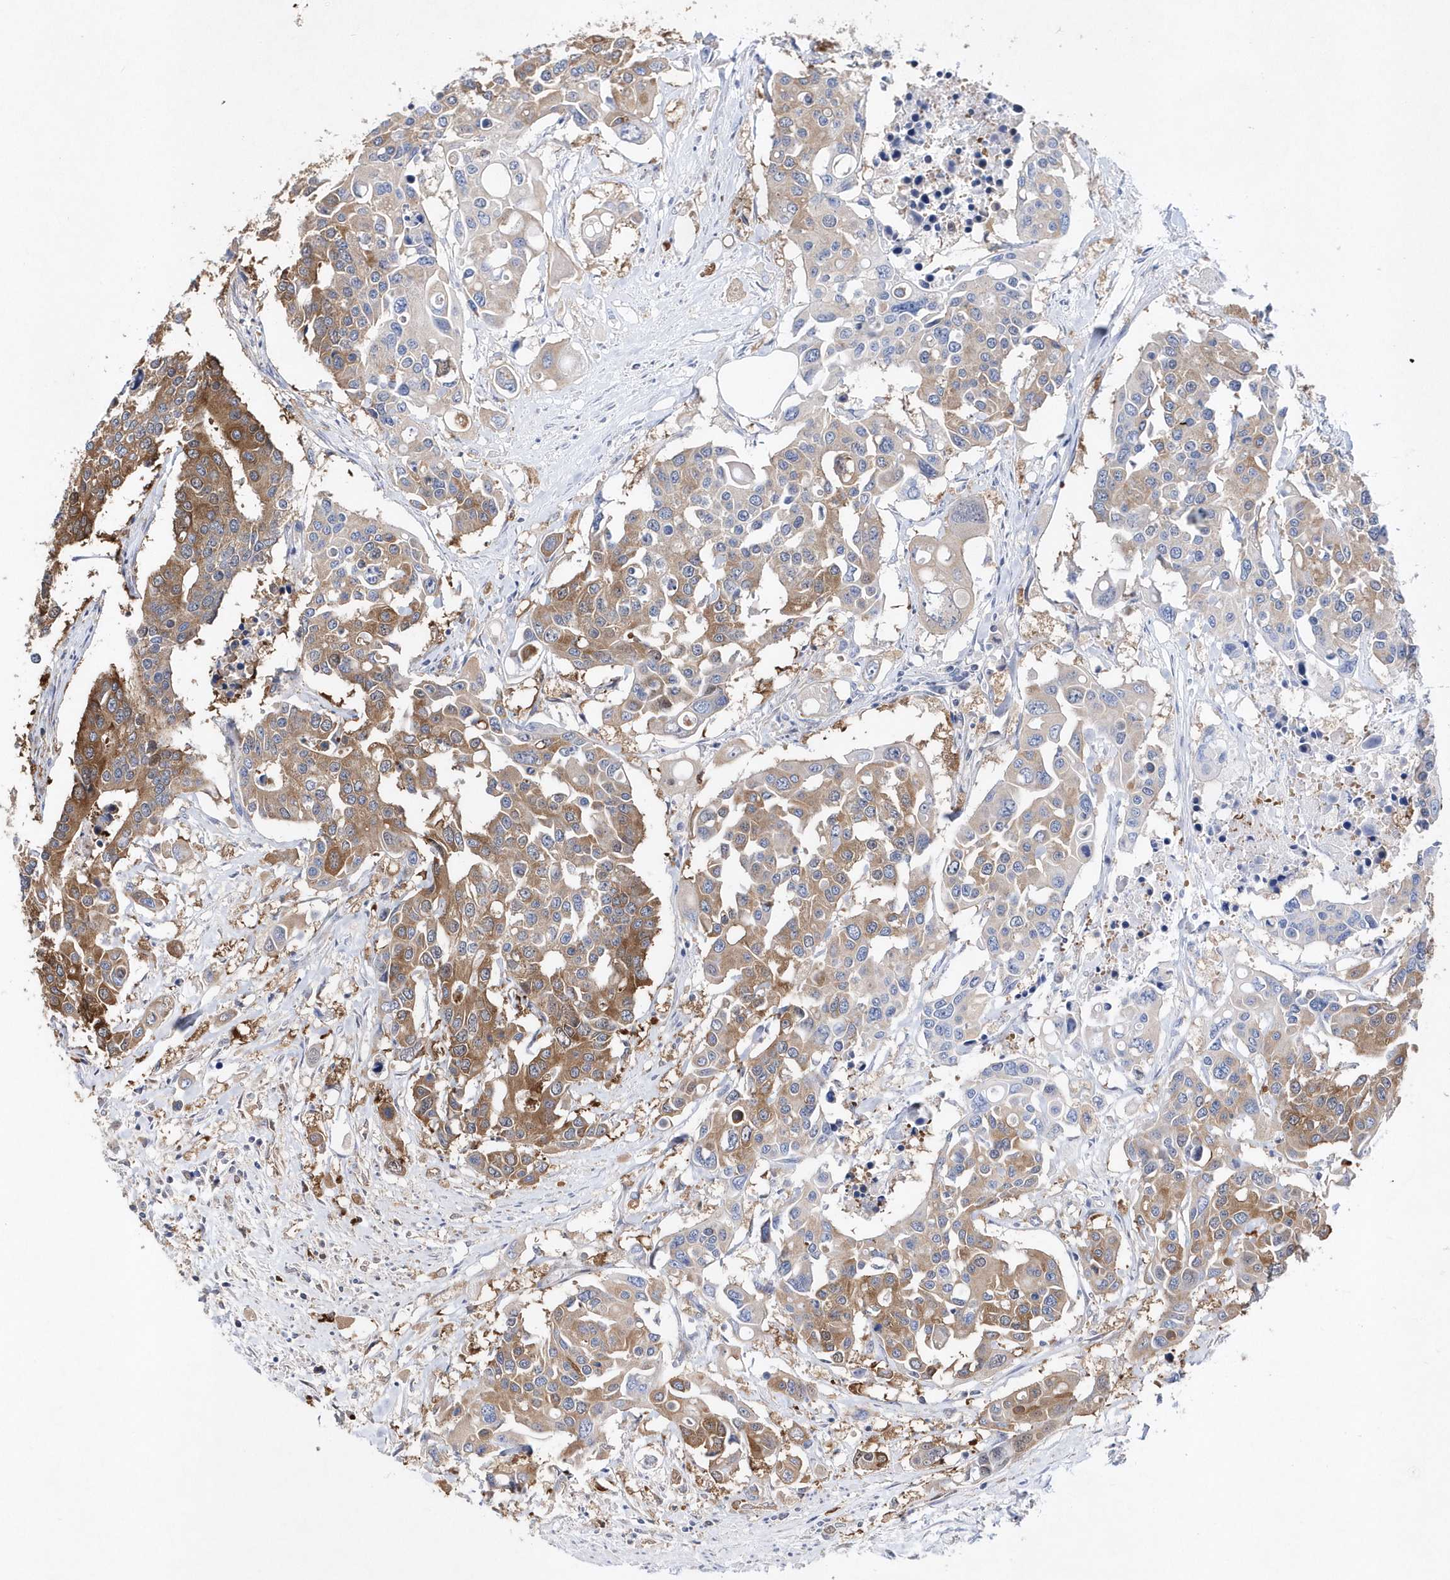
{"staining": {"intensity": "moderate", "quantity": ">75%", "location": "cytoplasmic/membranous"}, "tissue": "colorectal cancer", "cell_type": "Tumor cells", "image_type": "cancer", "snomed": [{"axis": "morphology", "description": "Adenocarcinoma, NOS"}, {"axis": "topography", "description": "Colon"}], "caption": "Tumor cells reveal medium levels of moderate cytoplasmic/membranous expression in approximately >75% of cells in human colorectal adenocarcinoma. (DAB IHC with brightfield microscopy, high magnification).", "gene": "JKAMP", "patient": {"sex": "male", "age": 77}}